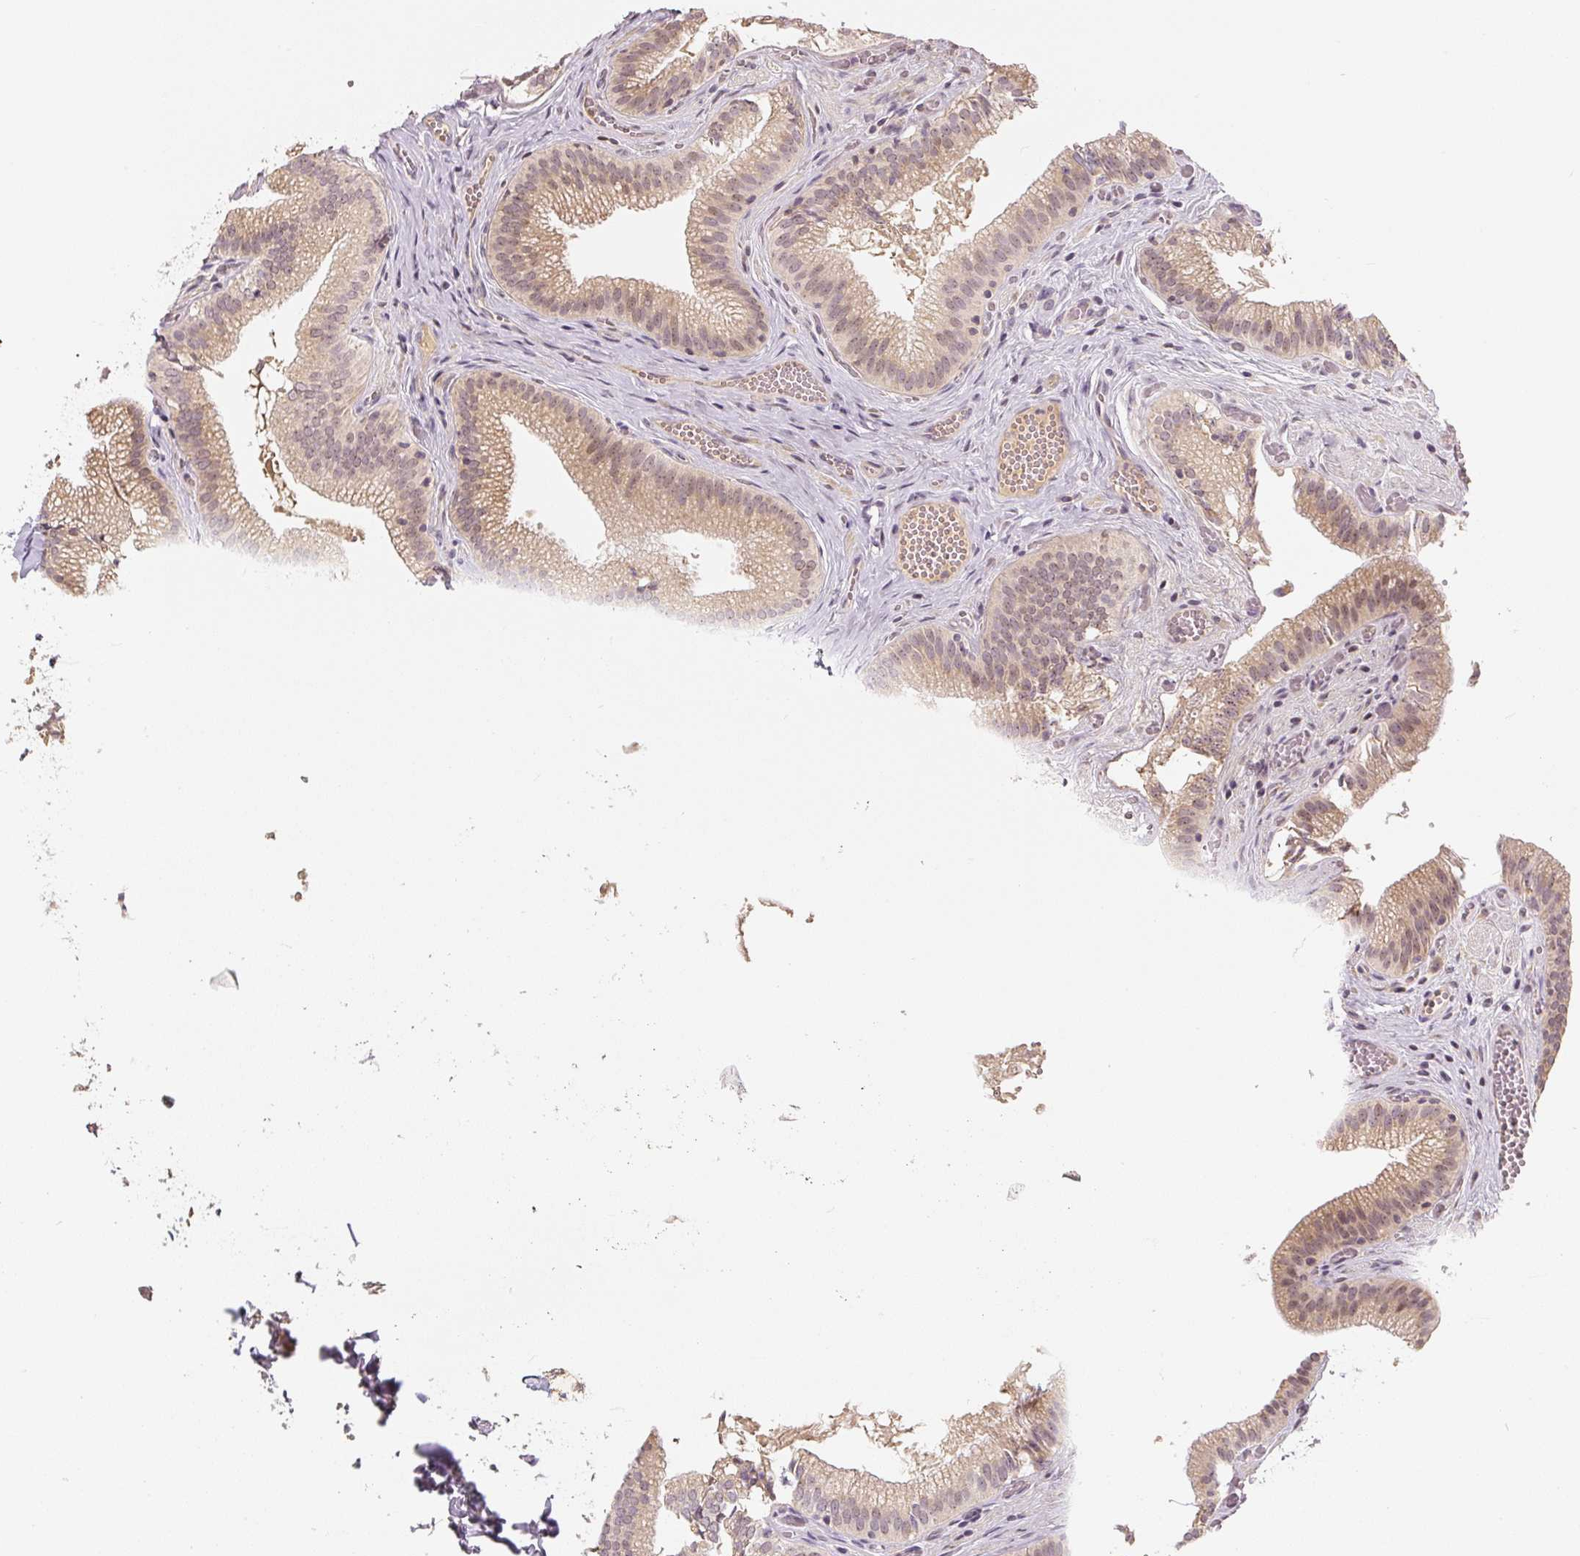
{"staining": {"intensity": "moderate", "quantity": ">75%", "location": "cytoplasmic/membranous,nuclear"}, "tissue": "gallbladder", "cell_type": "Glandular cells", "image_type": "normal", "snomed": [{"axis": "morphology", "description": "Normal tissue, NOS"}, {"axis": "topography", "description": "Gallbladder"}], "caption": "Gallbladder stained with IHC exhibits moderate cytoplasmic/membranous,nuclear positivity in approximately >75% of glandular cells.", "gene": "PWWP3B", "patient": {"sex": "male", "age": 17}}